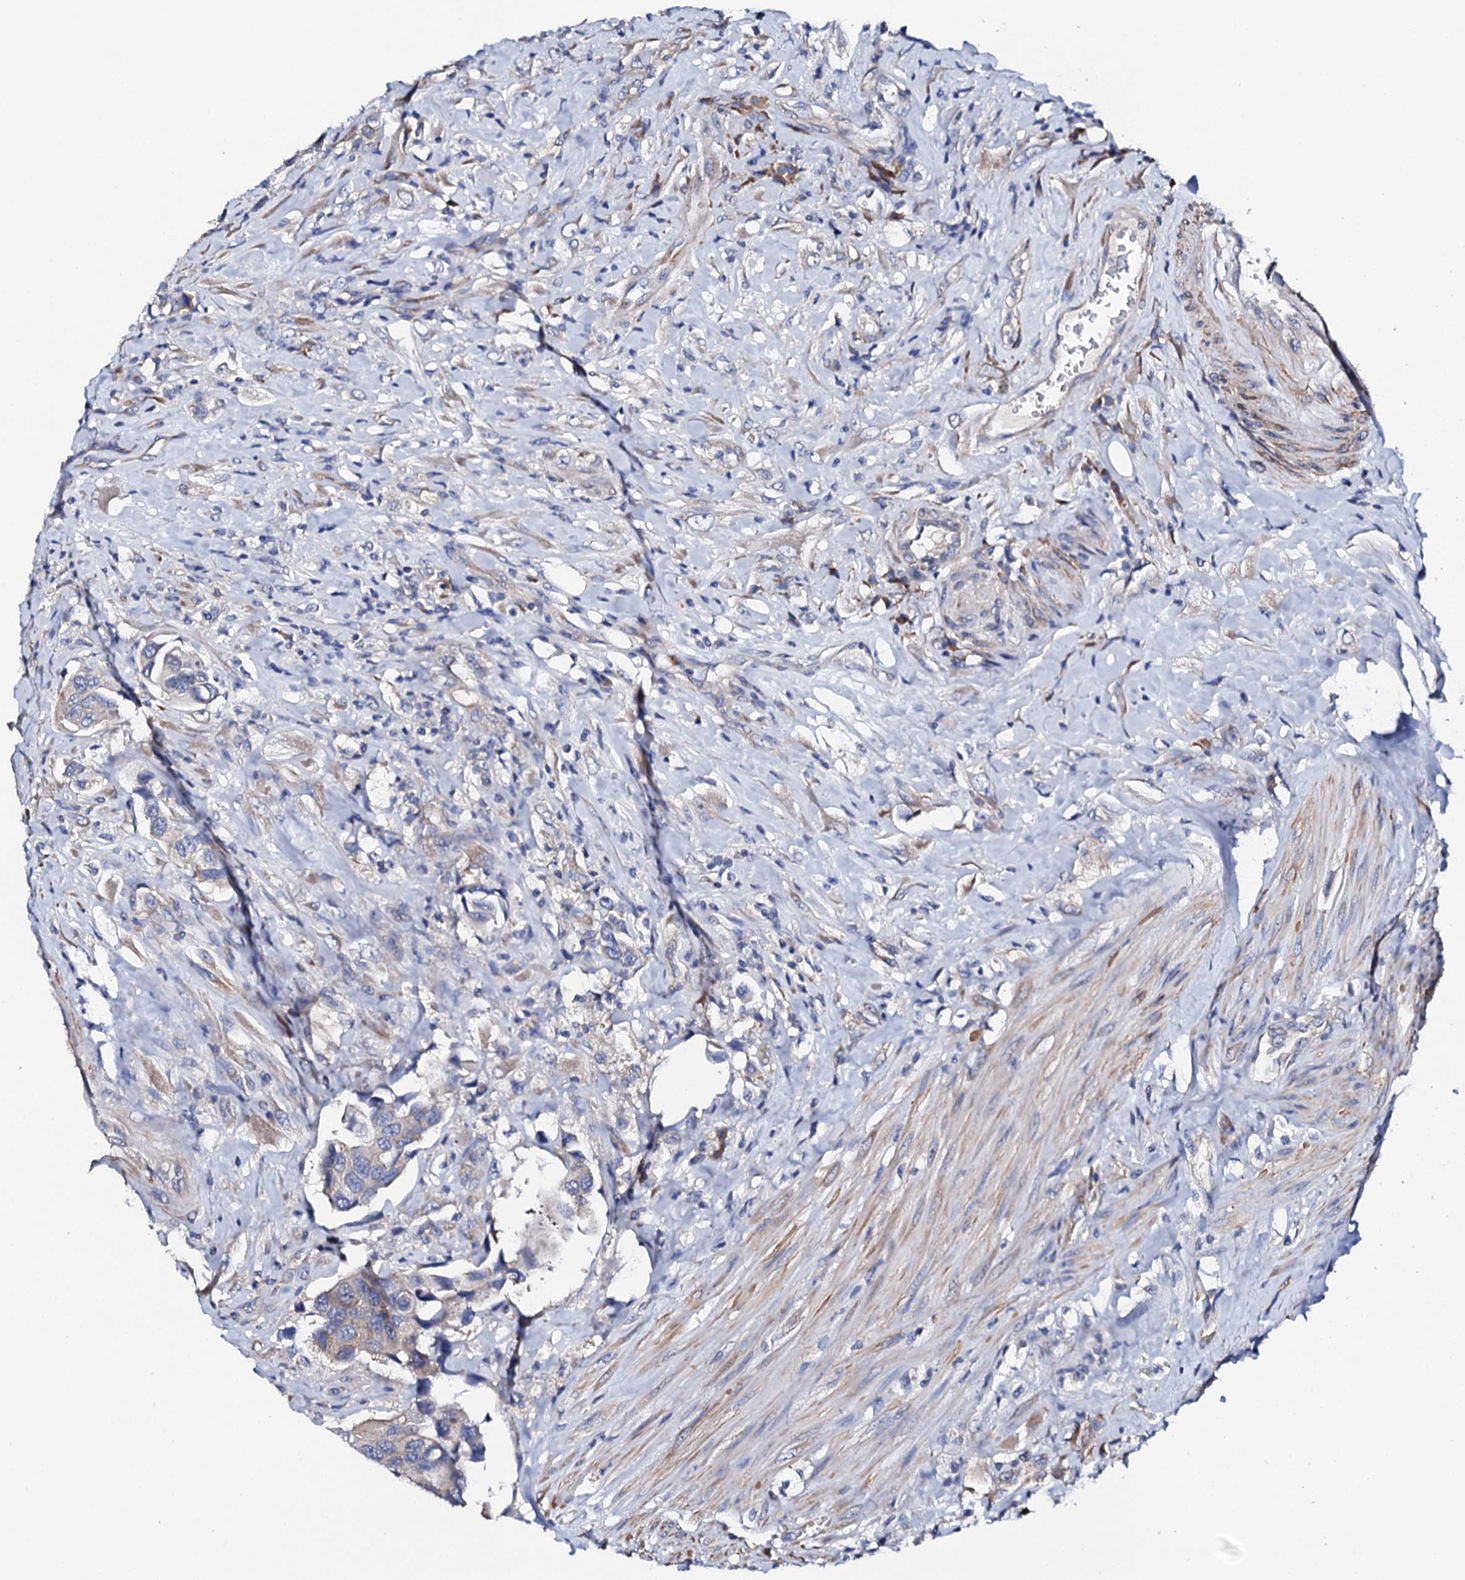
{"staining": {"intensity": "negative", "quantity": "none", "location": "none"}, "tissue": "urothelial cancer", "cell_type": "Tumor cells", "image_type": "cancer", "snomed": [{"axis": "morphology", "description": "Urothelial carcinoma, High grade"}, {"axis": "topography", "description": "Urinary bladder"}], "caption": "Human urothelial cancer stained for a protein using IHC exhibits no expression in tumor cells.", "gene": "NUP58", "patient": {"sex": "male", "age": 74}}